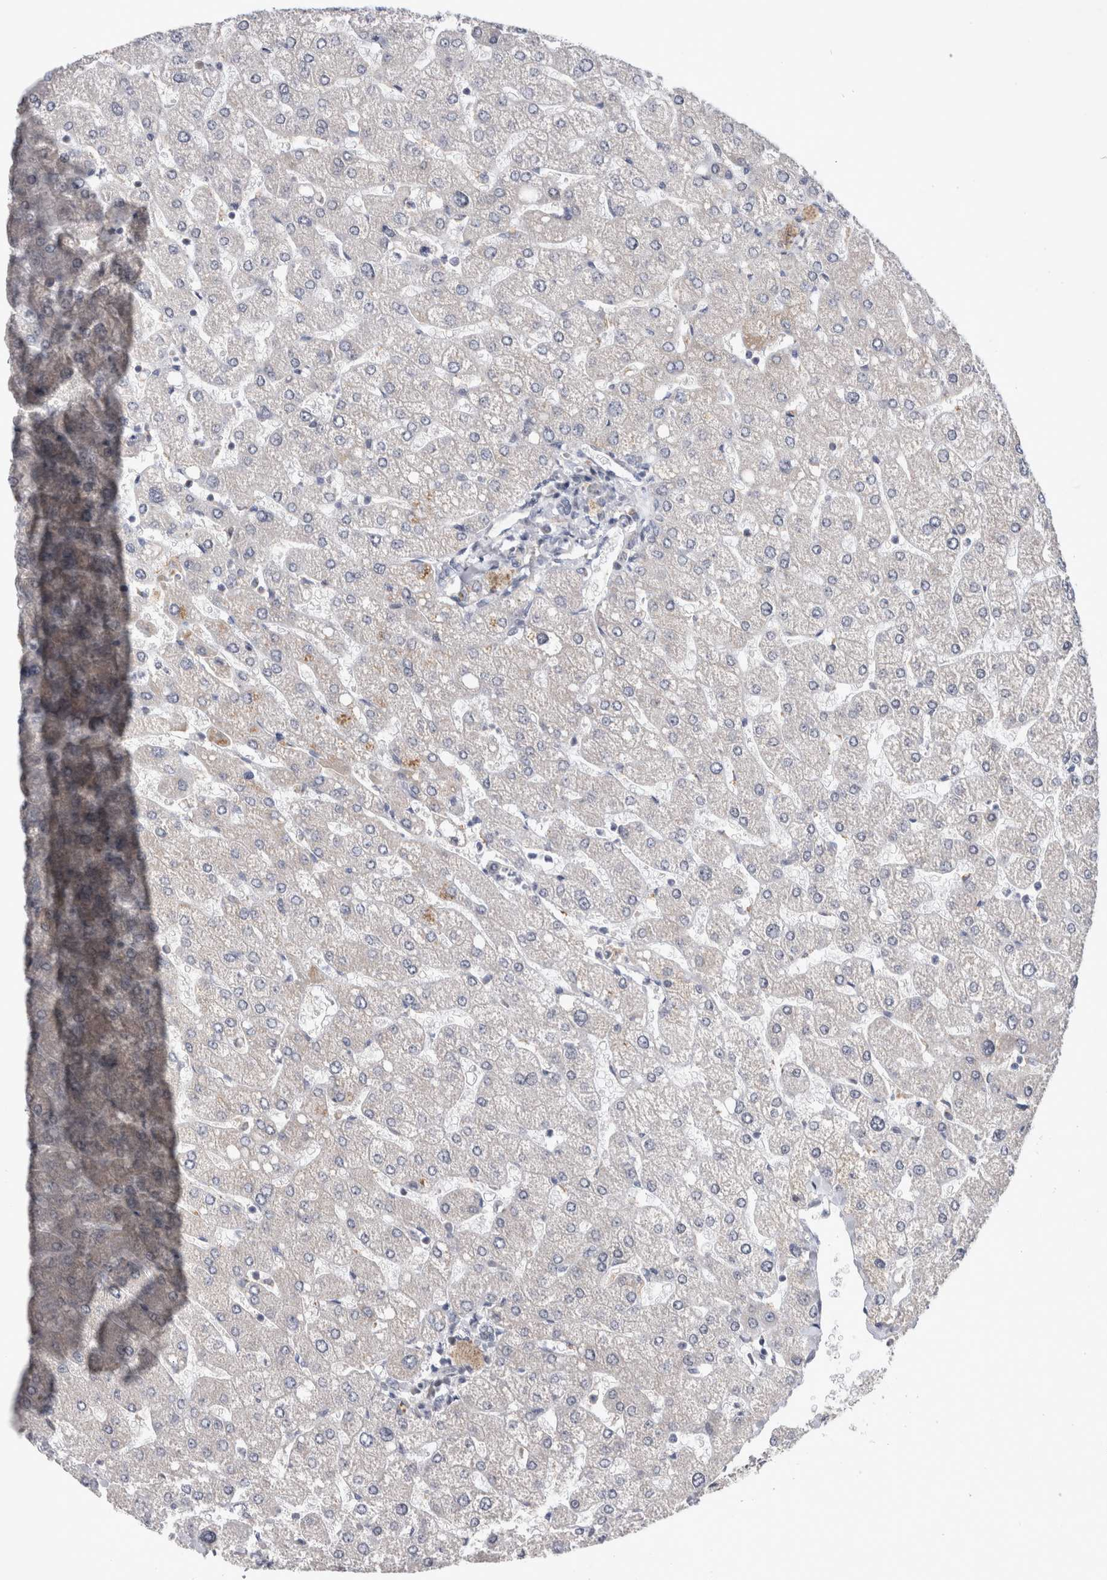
{"staining": {"intensity": "negative", "quantity": "none", "location": "none"}, "tissue": "liver", "cell_type": "Cholangiocytes", "image_type": "normal", "snomed": [{"axis": "morphology", "description": "Normal tissue, NOS"}, {"axis": "topography", "description": "Liver"}], "caption": "The immunohistochemistry (IHC) micrograph has no significant expression in cholangiocytes of liver. The staining was performed using DAB (3,3'-diaminobenzidine) to visualize the protein expression in brown, while the nuclei were stained in blue with hematoxylin (Magnification: 20x).", "gene": "MRPL37", "patient": {"sex": "male", "age": 55}}